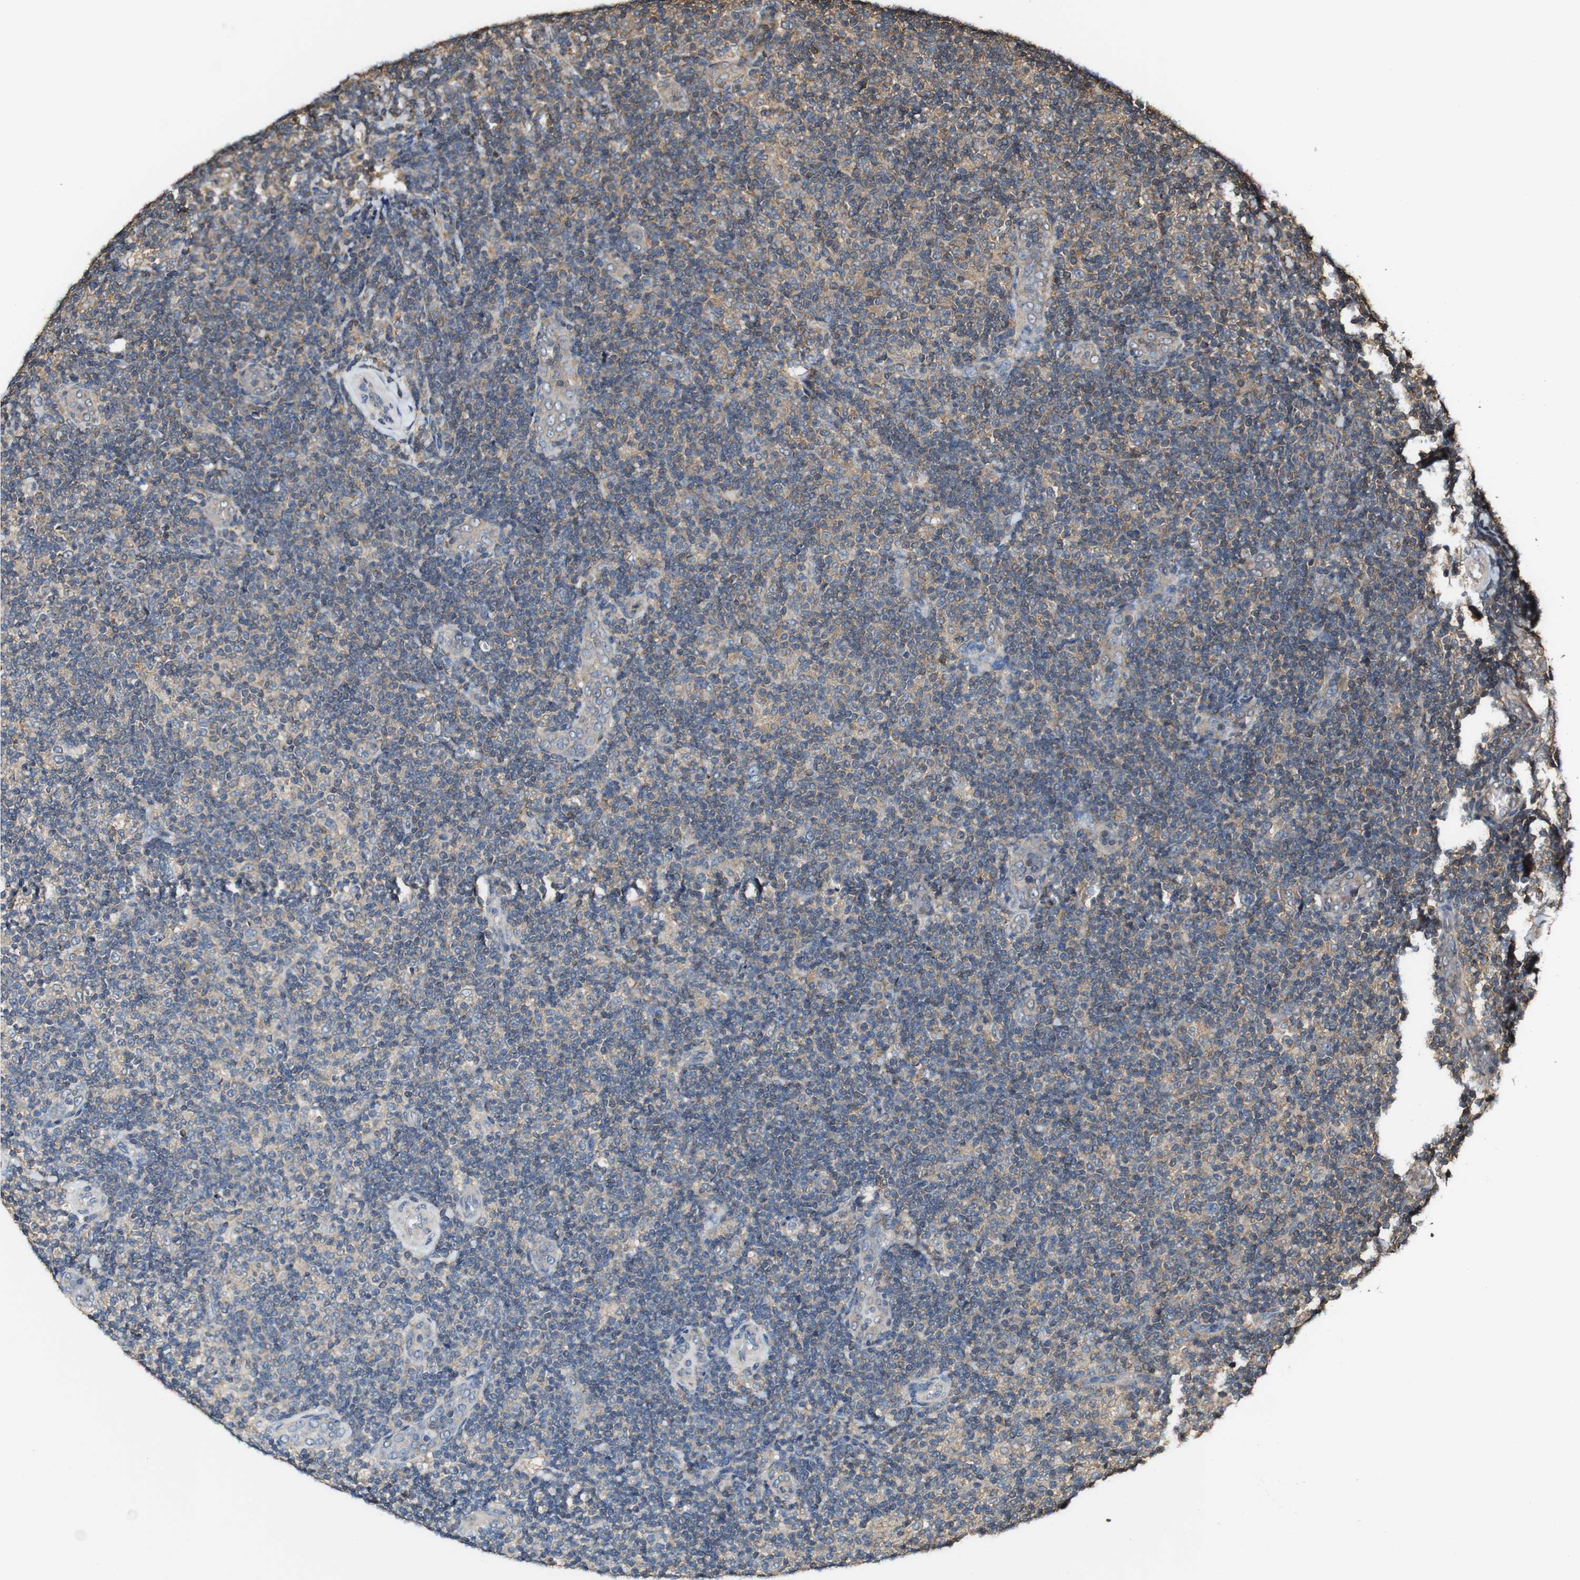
{"staining": {"intensity": "weak", "quantity": "<25%", "location": "cytoplasmic/membranous"}, "tissue": "lymphoma", "cell_type": "Tumor cells", "image_type": "cancer", "snomed": [{"axis": "morphology", "description": "Malignant lymphoma, non-Hodgkin's type, Low grade"}, {"axis": "topography", "description": "Lymph node"}], "caption": "This micrograph is of lymphoma stained with IHC to label a protein in brown with the nuclei are counter-stained blue. There is no expression in tumor cells. The staining is performed using DAB brown chromogen with nuclei counter-stained in using hematoxylin.", "gene": "PTPRR", "patient": {"sex": "male", "age": 83}}